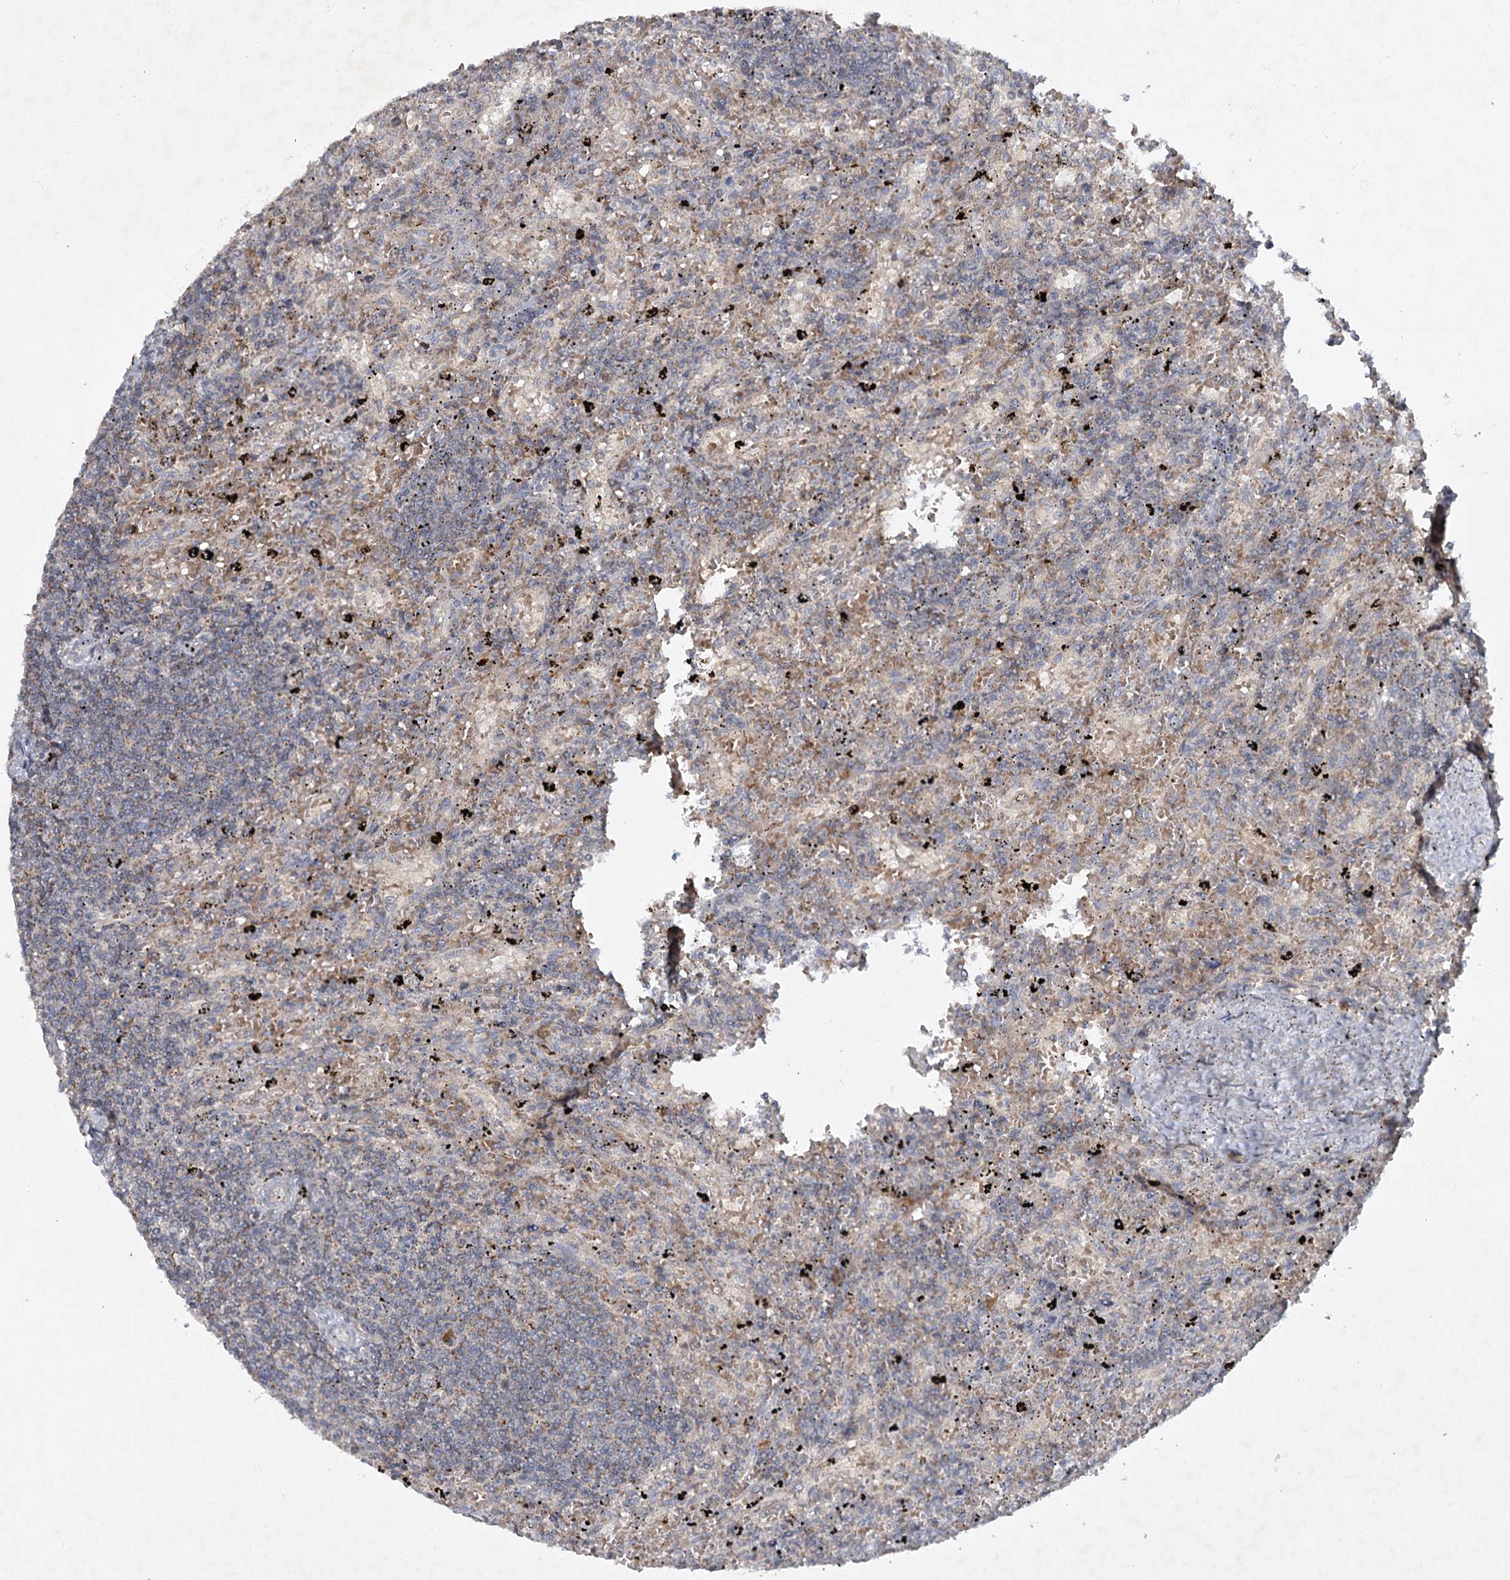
{"staining": {"intensity": "weak", "quantity": "25%-75%", "location": "cytoplasmic/membranous"}, "tissue": "lymphoma", "cell_type": "Tumor cells", "image_type": "cancer", "snomed": [{"axis": "morphology", "description": "Malignant lymphoma, non-Hodgkin's type, Low grade"}, {"axis": "topography", "description": "Spleen"}], "caption": "Immunohistochemical staining of low-grade malignant lymphoma, non-Hodgkin's type shows low levels of weak cytoplasmic/membranous positivity in approximately 25%-75% of tumor cells. Using DAB (3,3'-diaminobenzidine) (brown) and hematoxylin (blue) stains, captured at high magnification using brightfield microscopy.", "gene": "MRPL44", "patient": {"sex": "male", "age": 76}}